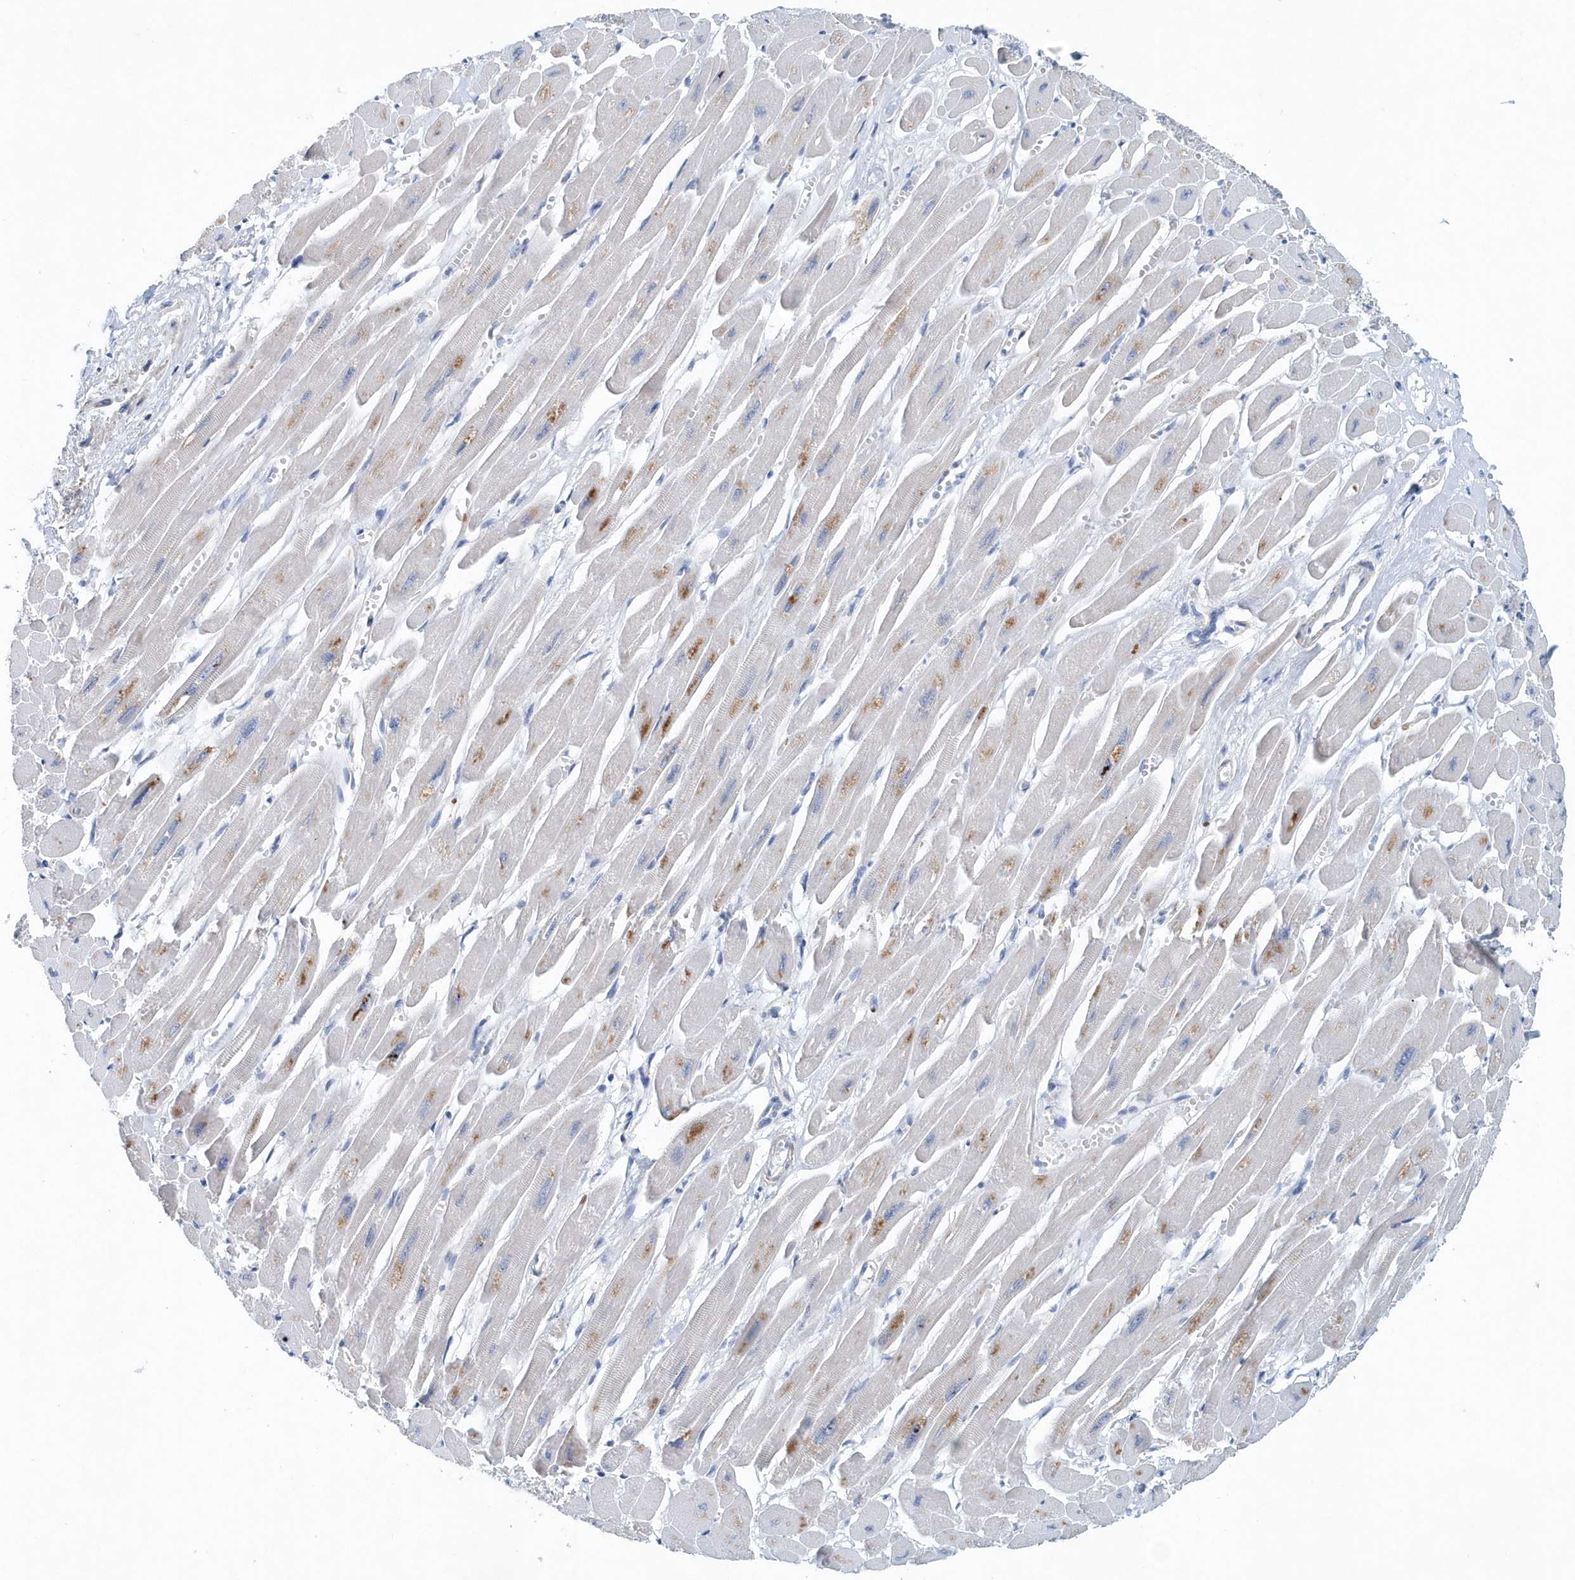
{"staining": {"intensity": "moderate", "quantity": "<25%", "location": "cytoplasmic/membranous"}, "tissue": "heart muscle", "cell_type": "Cardiomyocytes", "image_type": "normal", "snomed": [{"axis": "morphology", "description": "Normal tissue, NOS"}, {"axis": "topography", "description": "Heart"}], "caption": "High-power microscopy captured an immunohistochemistry photomicrograph of unremarkable heart muscle, revealing moderate cytoplasmic/membranous expression in approximately <25% of cardiomyocytes.", "gene": "PFN2", "patient": {"sex": "female", "age": 54}}